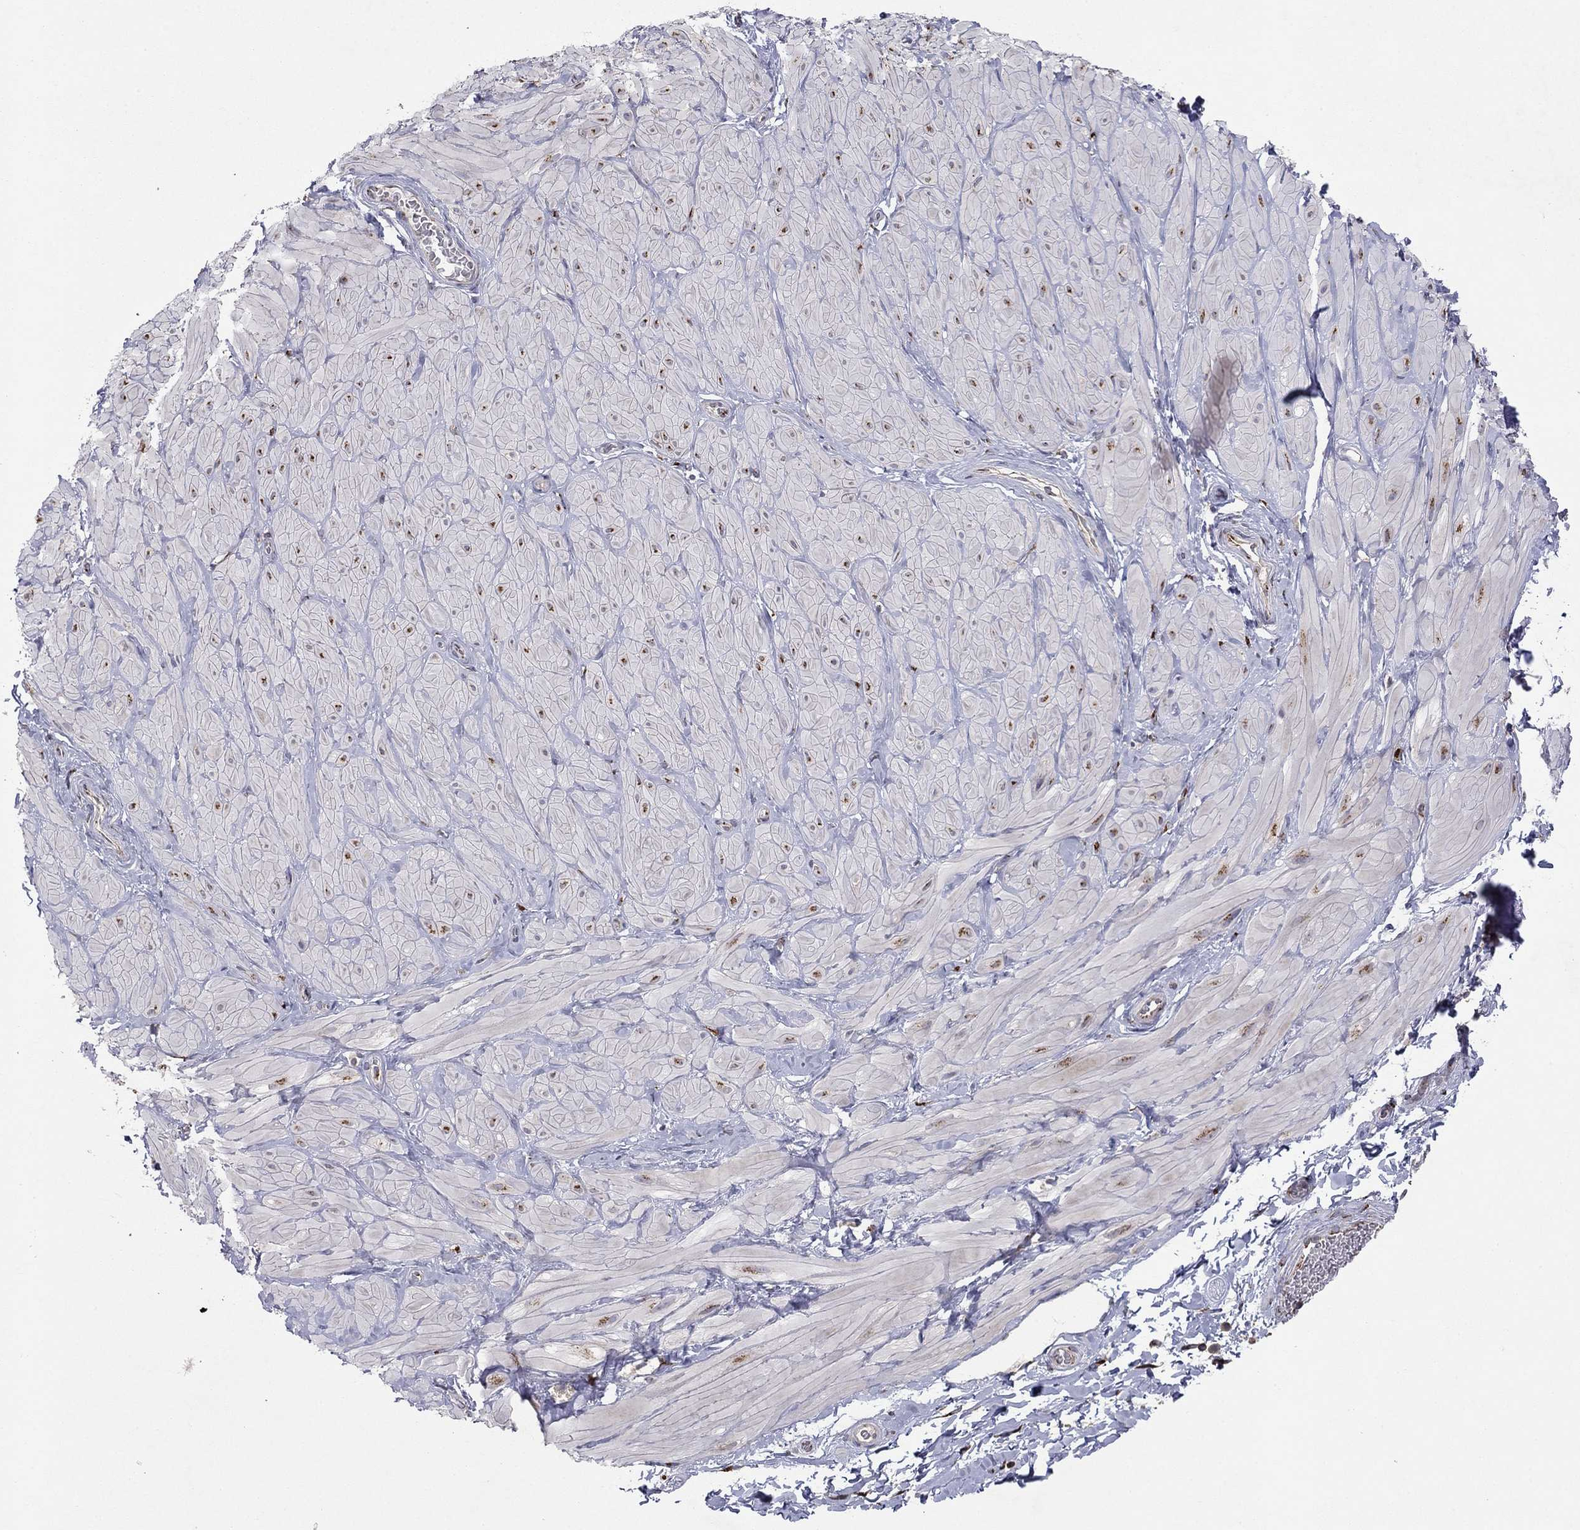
{"staining": {"intensity": "negative", "quantity": "none", "location": "none"}, "tissue": "adipose tissue", "cell_type": "Adipocytes", "image_type": "normal", "snomed": [{"axis": "morphology", "description": "Normal tissue, NOS"}, {"axis": "topography", "description": "Smooth muscle"}, {"axis": "topography", "description": "Peripheral nerve tissue"}], "caption": "Normal adipose tissue was stained to show a protein in brown. There is no significant positivity in adipocytes. (DAB (3,3'-diaminobenzidine) immunohistochemistry (IHC), high magnification).", "gene": "YIF1A", "patient": {"sex": "male", "age": 22}}